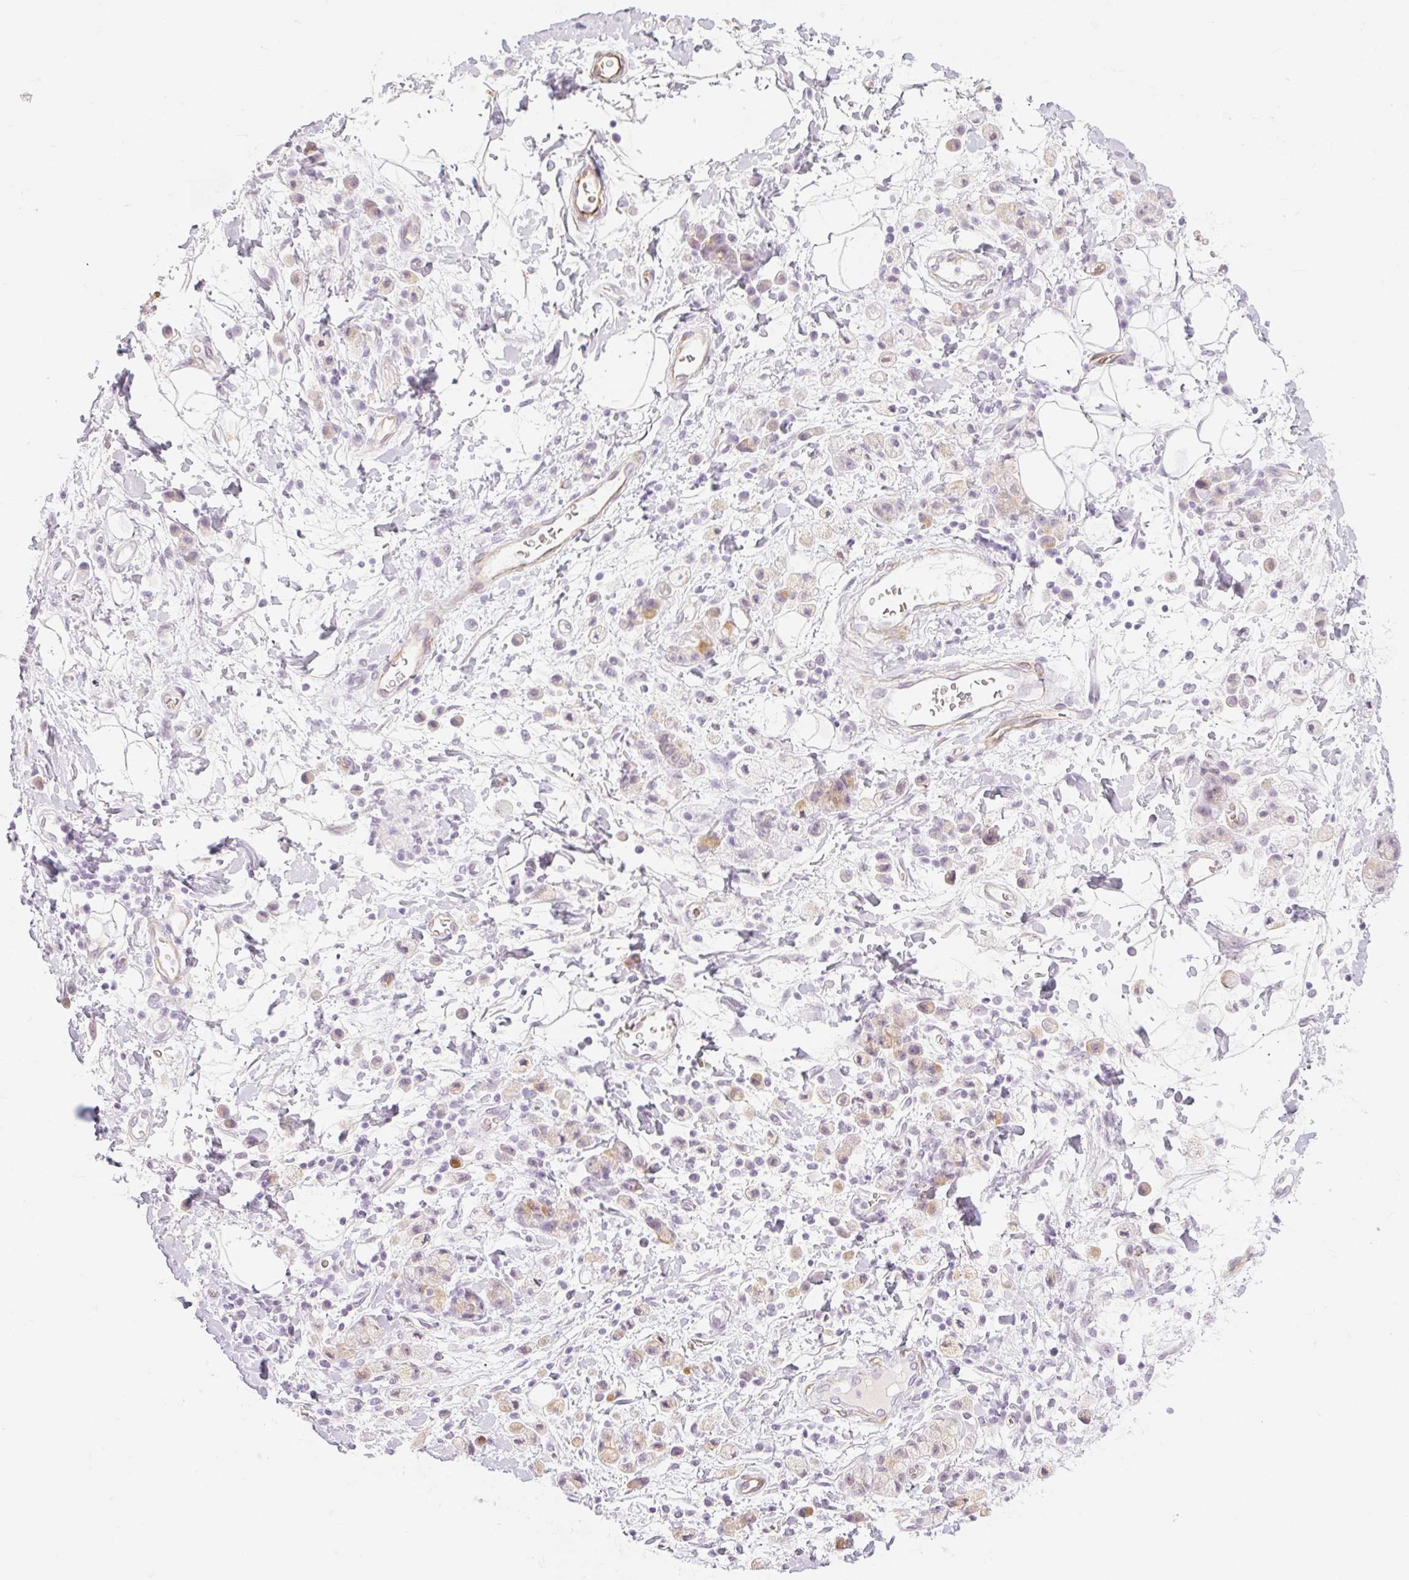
{"staining": {"intensity": "weak", "quantity": "<25%", "location": "cytoplasmic/membranous"}, "tissue": "stomach cancer", "cell_type": "Tumor cells", "image_type": "cancer", "snomed": [{"axis": "morphology", "description": "Adenocarcinoma, NOS"}, {"axis": "topography", "description": "Stomach"}], "caption": "Protein analysis of adenocarcinoma (stomach) shows no significant staining in tumor cells.", "gene": "TAF1L", "patient": {"sex": "male", "age": 77}}